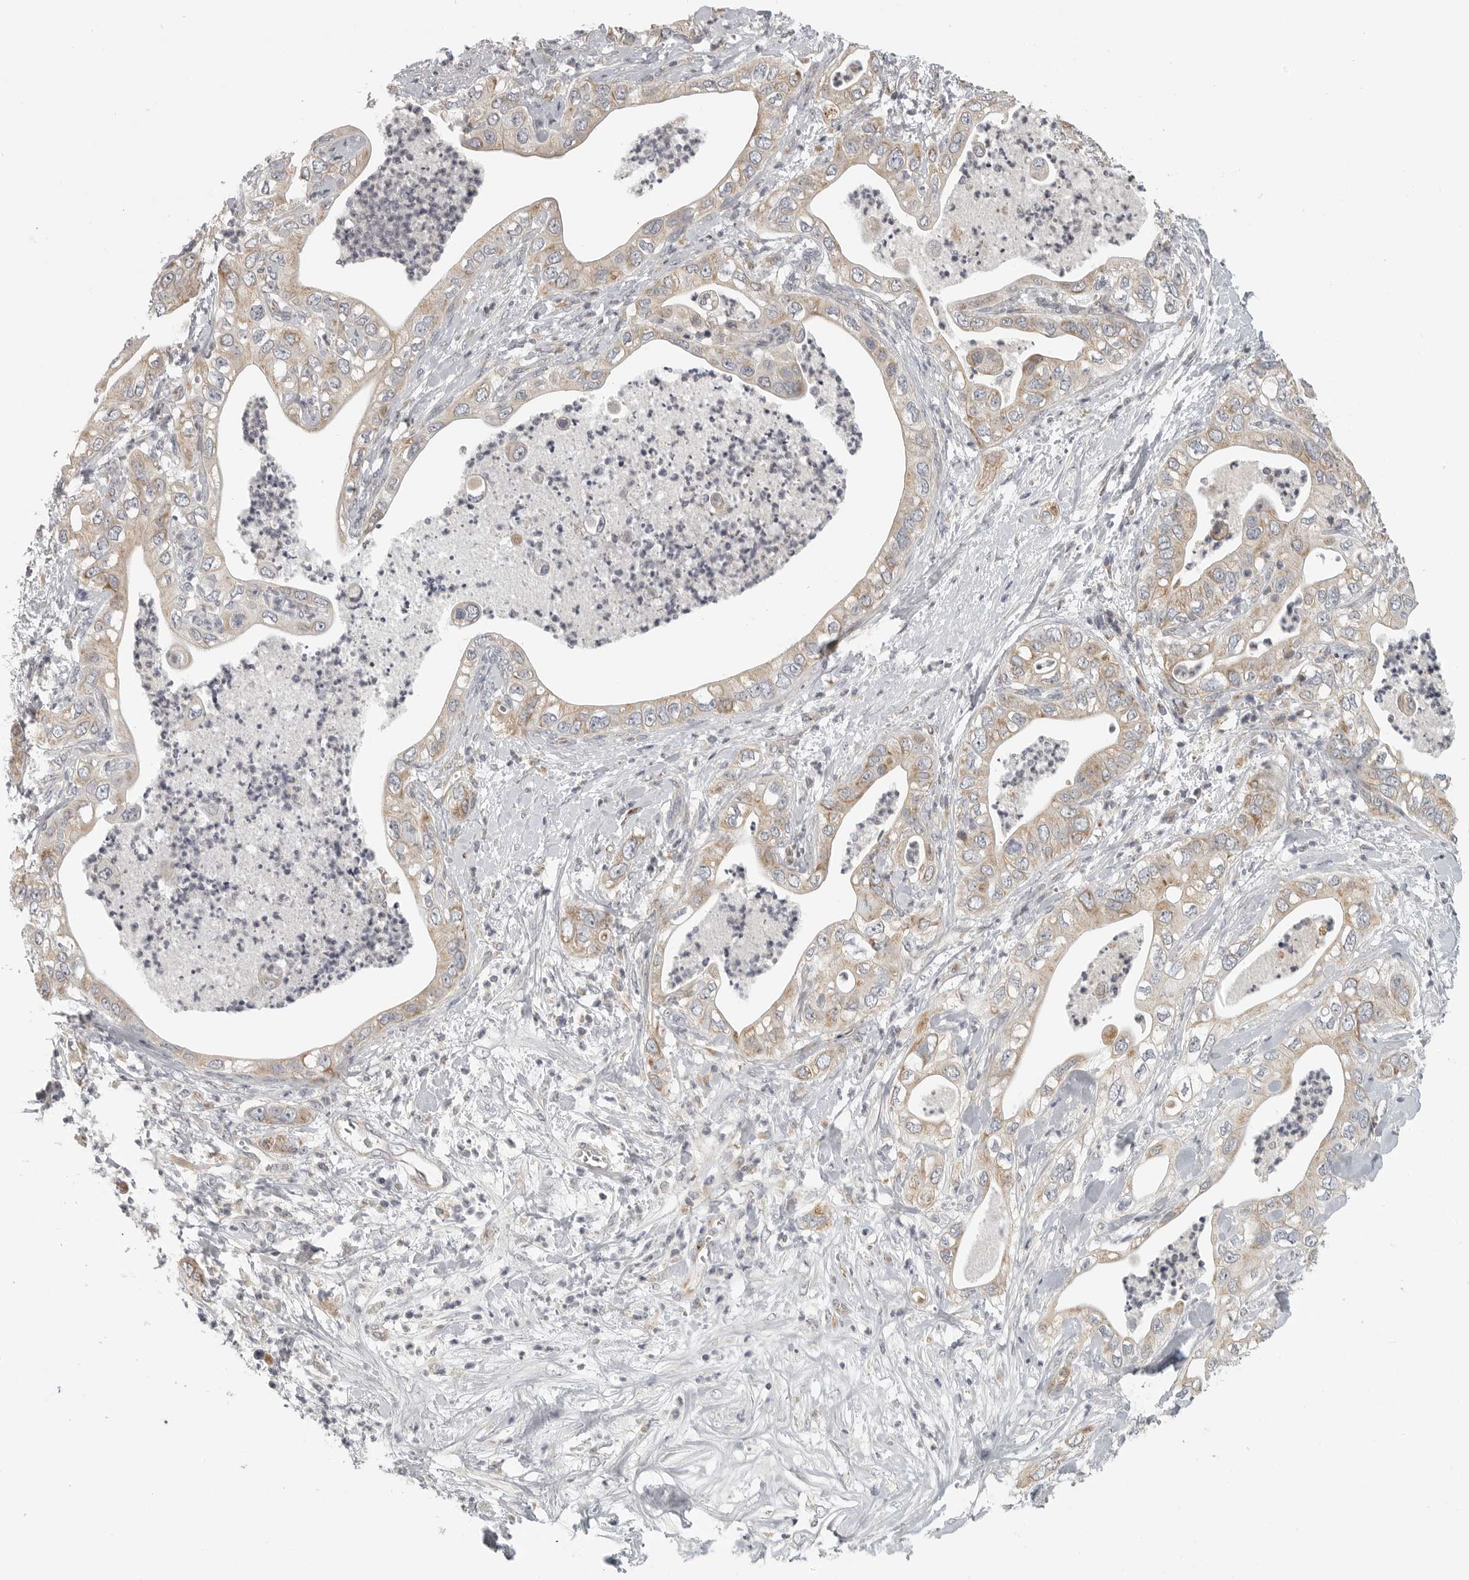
{"staining": {"intensity": "weak", "quantity": "25%-75%", "location": "cytoplasmic/membranous"}, "tissue": "pancreatic cancer", "cell_type": "Tumor cells", "image_type": "cancer", "snomed": [{"axis": "morphology", "description": "Adenocarcinoma, NOS"}, {"axis": "topography", "description": "Pancreas"}], "caption": "There is low levels of weak cytoplasmic/membranous staining in tumor cells of pancreatic cancer, as demonstrated by immunohistochemical staining (brown color).", "gene": "RXFP3", "patient": {"sex": "female", "age": 78}}